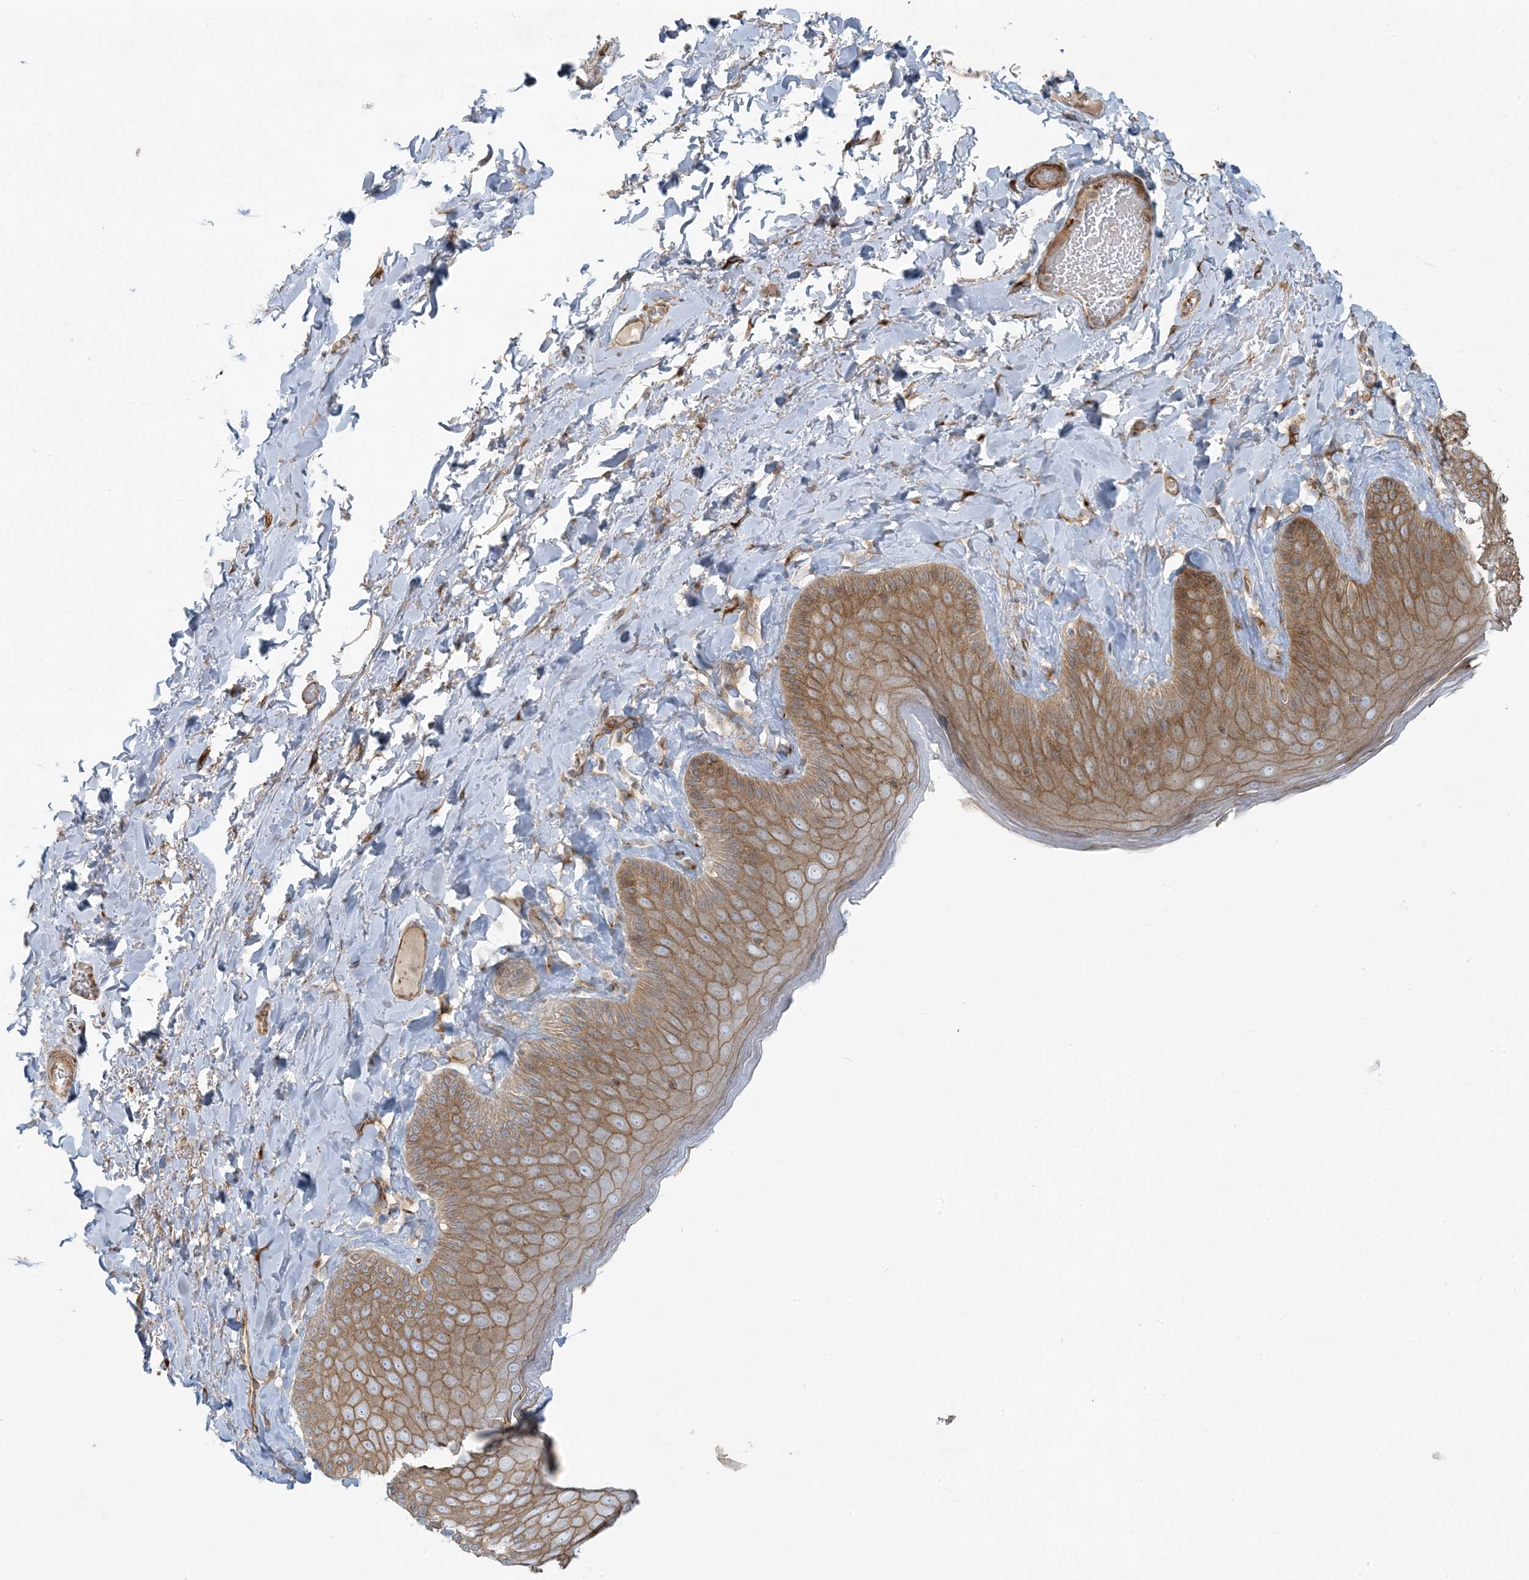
{"staining": {"intensity": "strong", "quantity": ">75%", "location": "cytoplasmic/membranous"}, "tissue": "skin", "cell_type": "Epidermal cells", "image_type": "normal", "snomed": [{"axis": "morphology", "description": "Normal tissue, NOS"}, {"axis": "topography", "description": "Anal"}], "caption": "Immunohistochemical staining of unremarkable skin displays high levels of strong cytoplasmic/membranous staining in about >75% of epidermal cells. (DAB = brown stain, brightfield microscopy at high magnification).", "gene": "PIK3R4", "patient": {"sex": "male", "age": 69}}